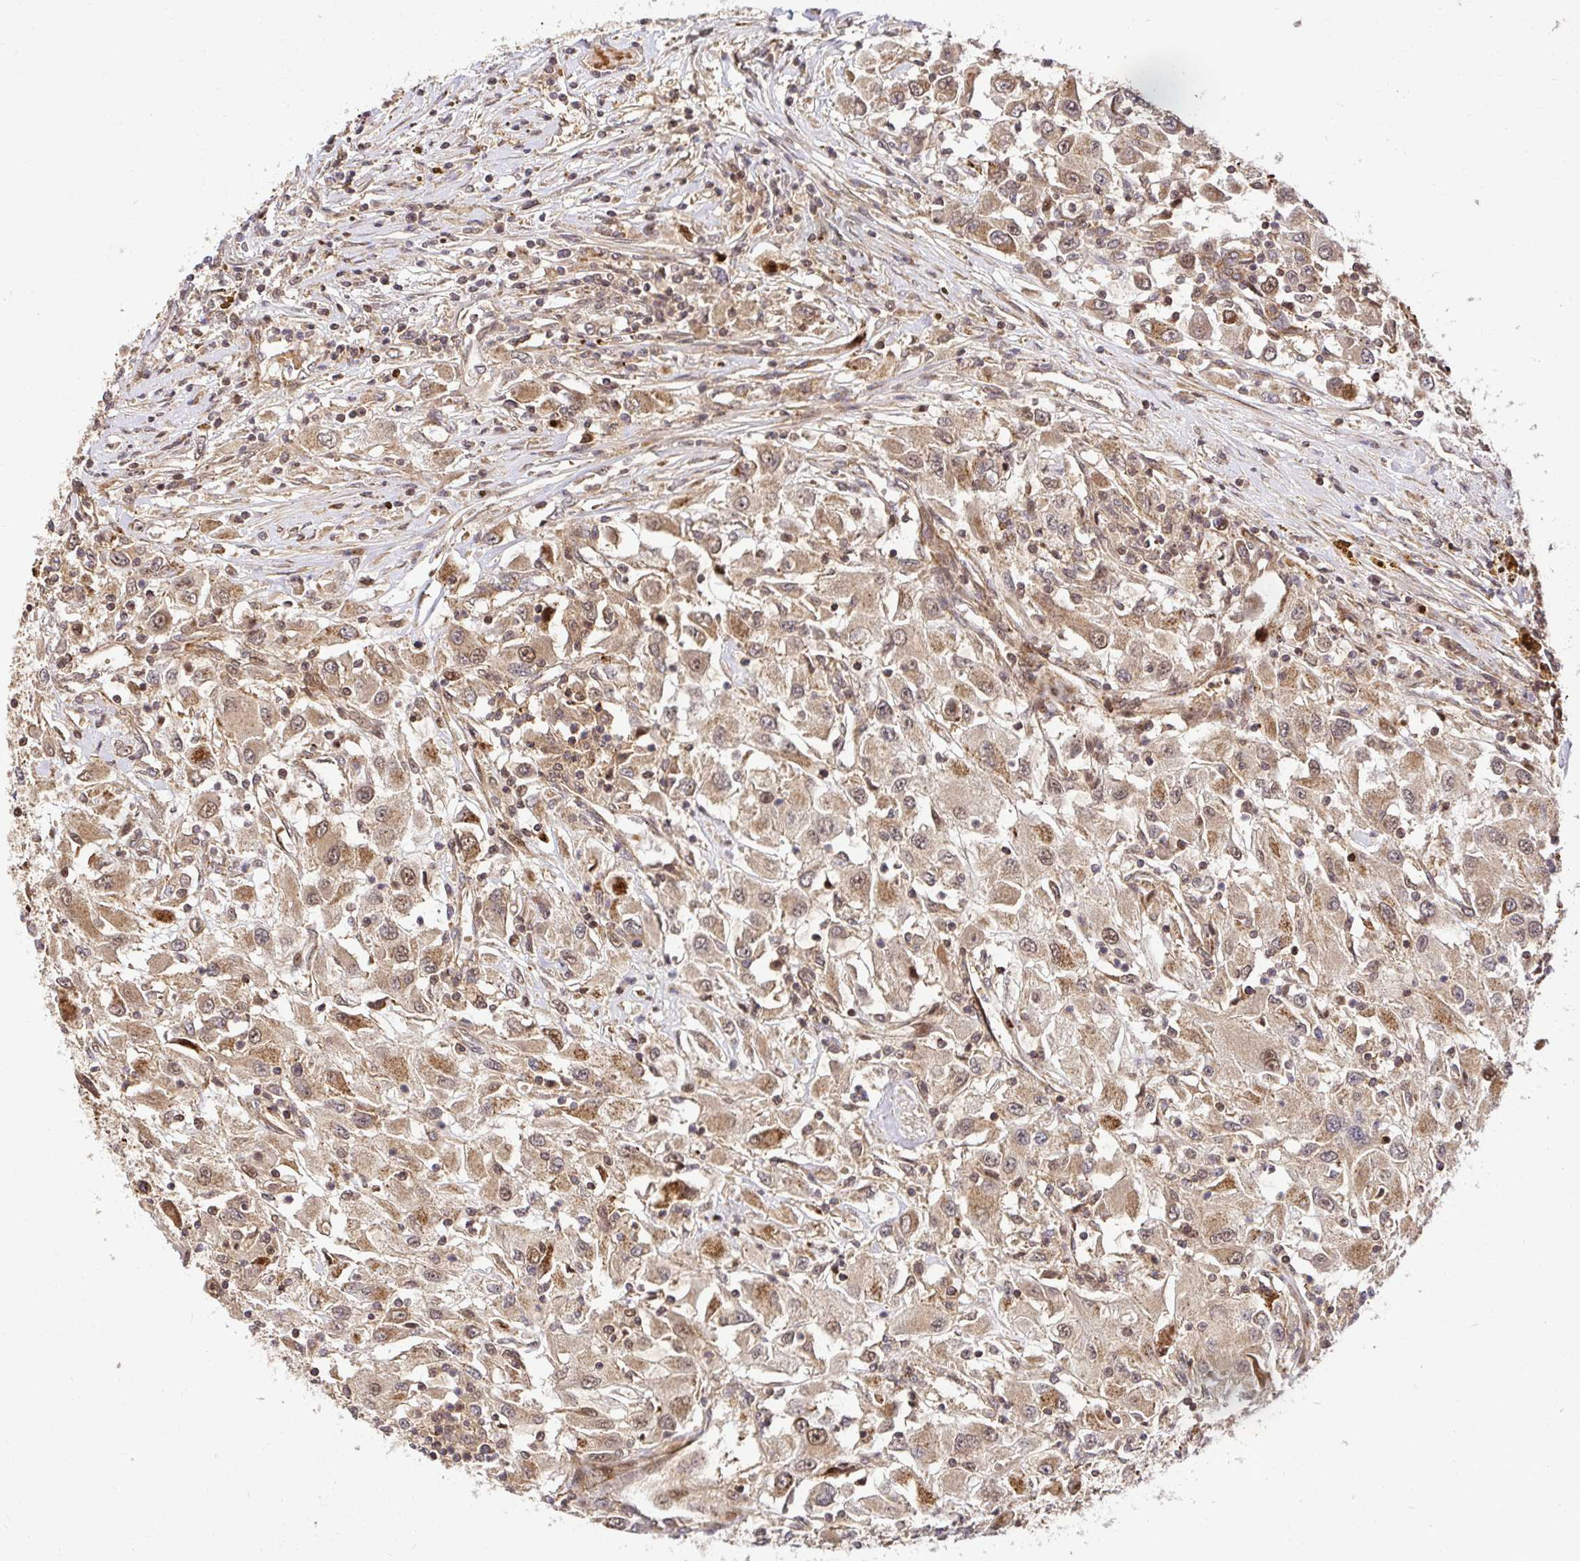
{"staining": {"intensity": "weak", "quantity": ">75%", "location": "cytoplasmic/membranous,nuclear"}, "tissue": "renal cancer", "cell_type": "Tumor cells", "image_type": "cancer", "snomed": [{"axis": "morphology", "description": "Adenocarcinoma, NOS"}, {"axis": "topography", "description": "Kidney"}], "caption": "Protein staining demonstrates weak cytoplasmic/membranous and nuclear expression in about >75% of tumor cells in adenocarcinoma (renal). (Stains: DAB in brown, nuclei in blue, Microscopy: brightfield microscopy at high magnification).", "gene": "PSMA4", "patient": {"sex": "female", "age": 67}}